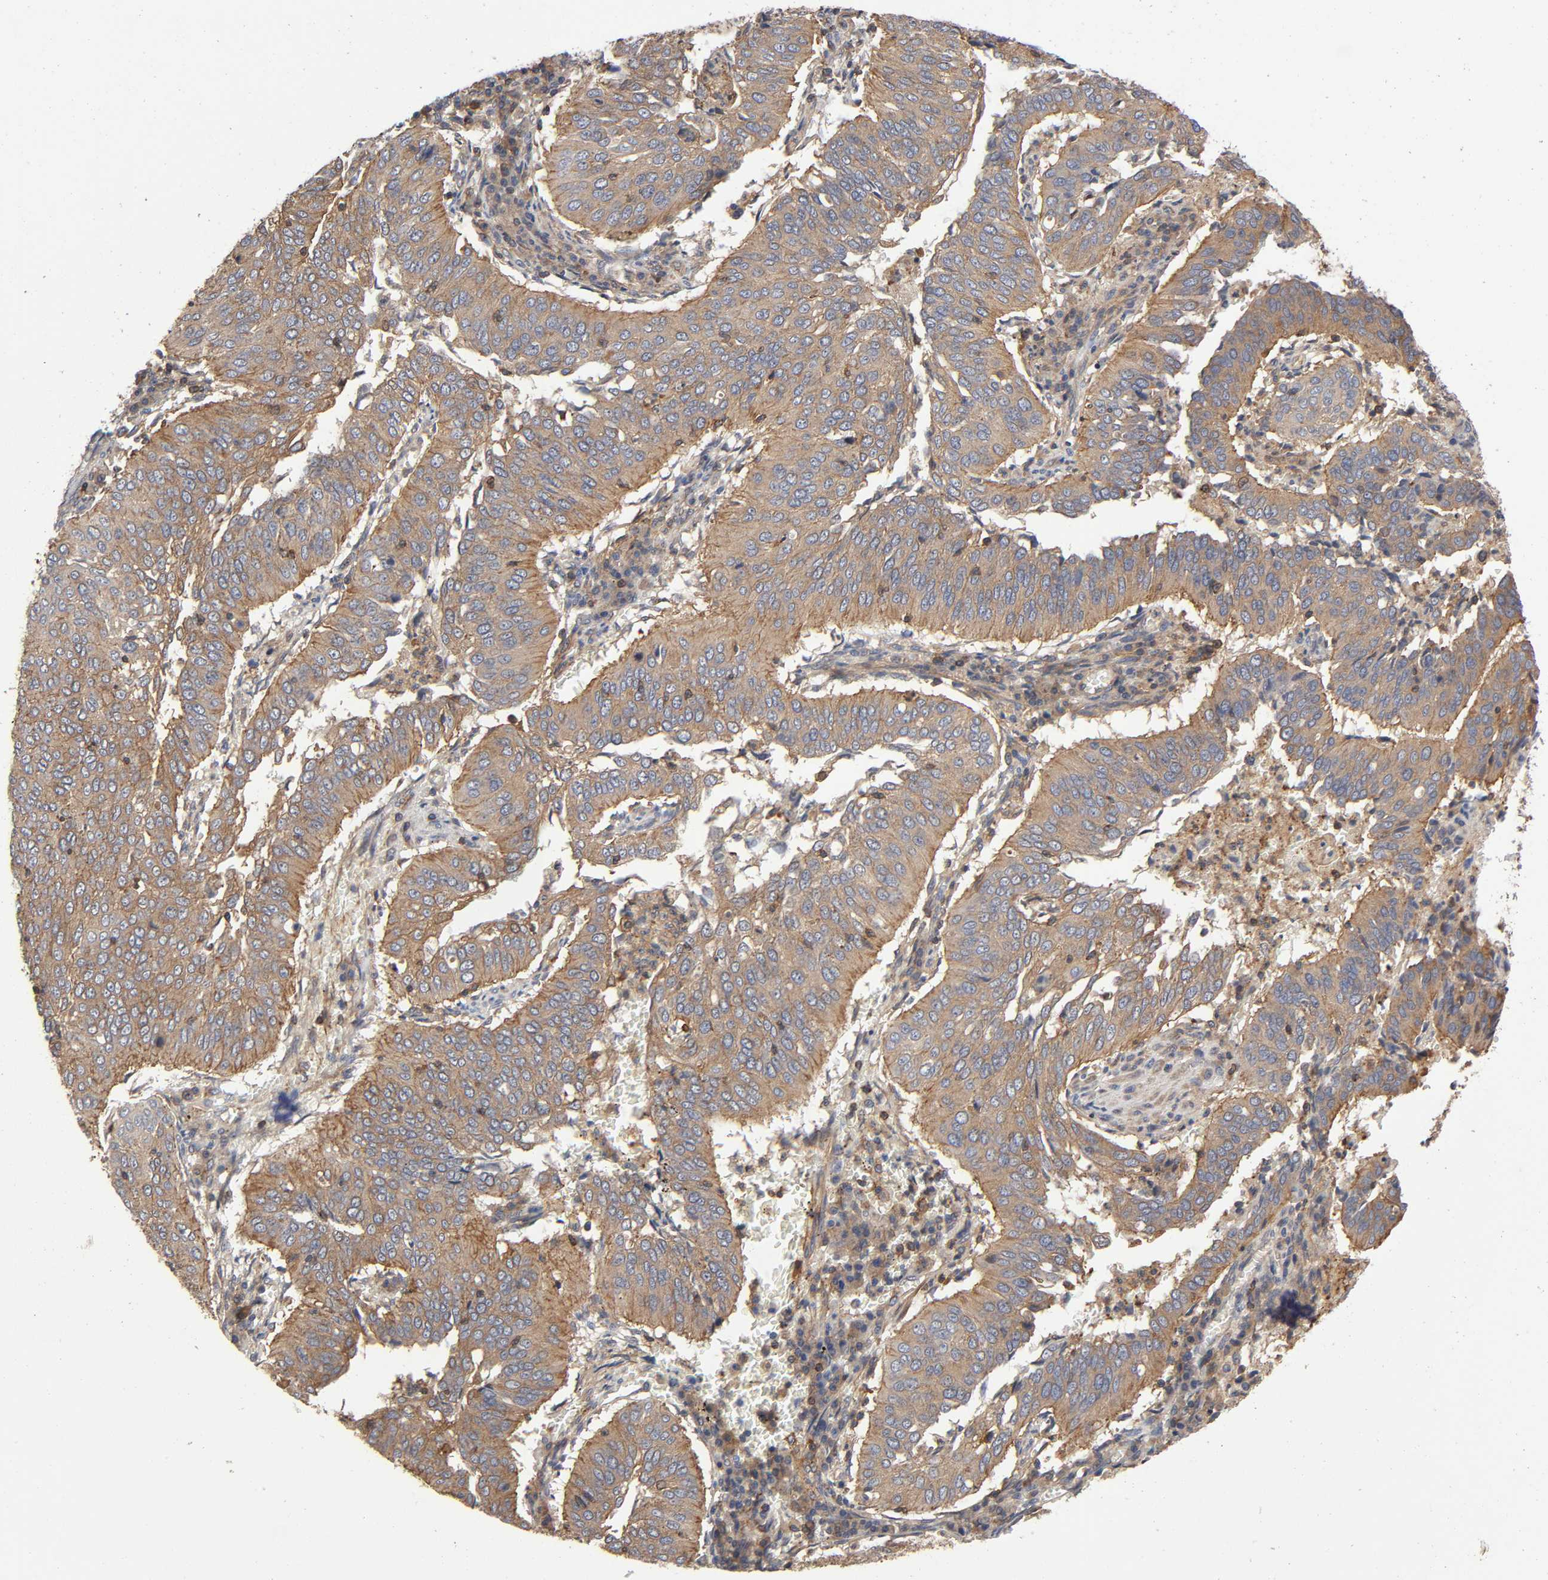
{"staining": {"intensity": "moderate", "quantity": ">75%", "location": "cytoplasmic/membranous"}, "tissue": "cervical cancer", "cell_type": "Tumor cells", "image_type": "cancer", "snomed": [{"axis": "morphology", "description": "Squamous cell carcinoma, NOS"}, {"axis": "topography", "description": "Cervix"}], "caption": "Immunohistochemical staining of human squamous cell carcinoma (cervical) demonstrates medium levels of moderate cytoplasmic/membranous protein staining in approximately >75% of tumor cells.", "gene": "LAMTOR2", "patient": {"sex": "female", "age": 39}}